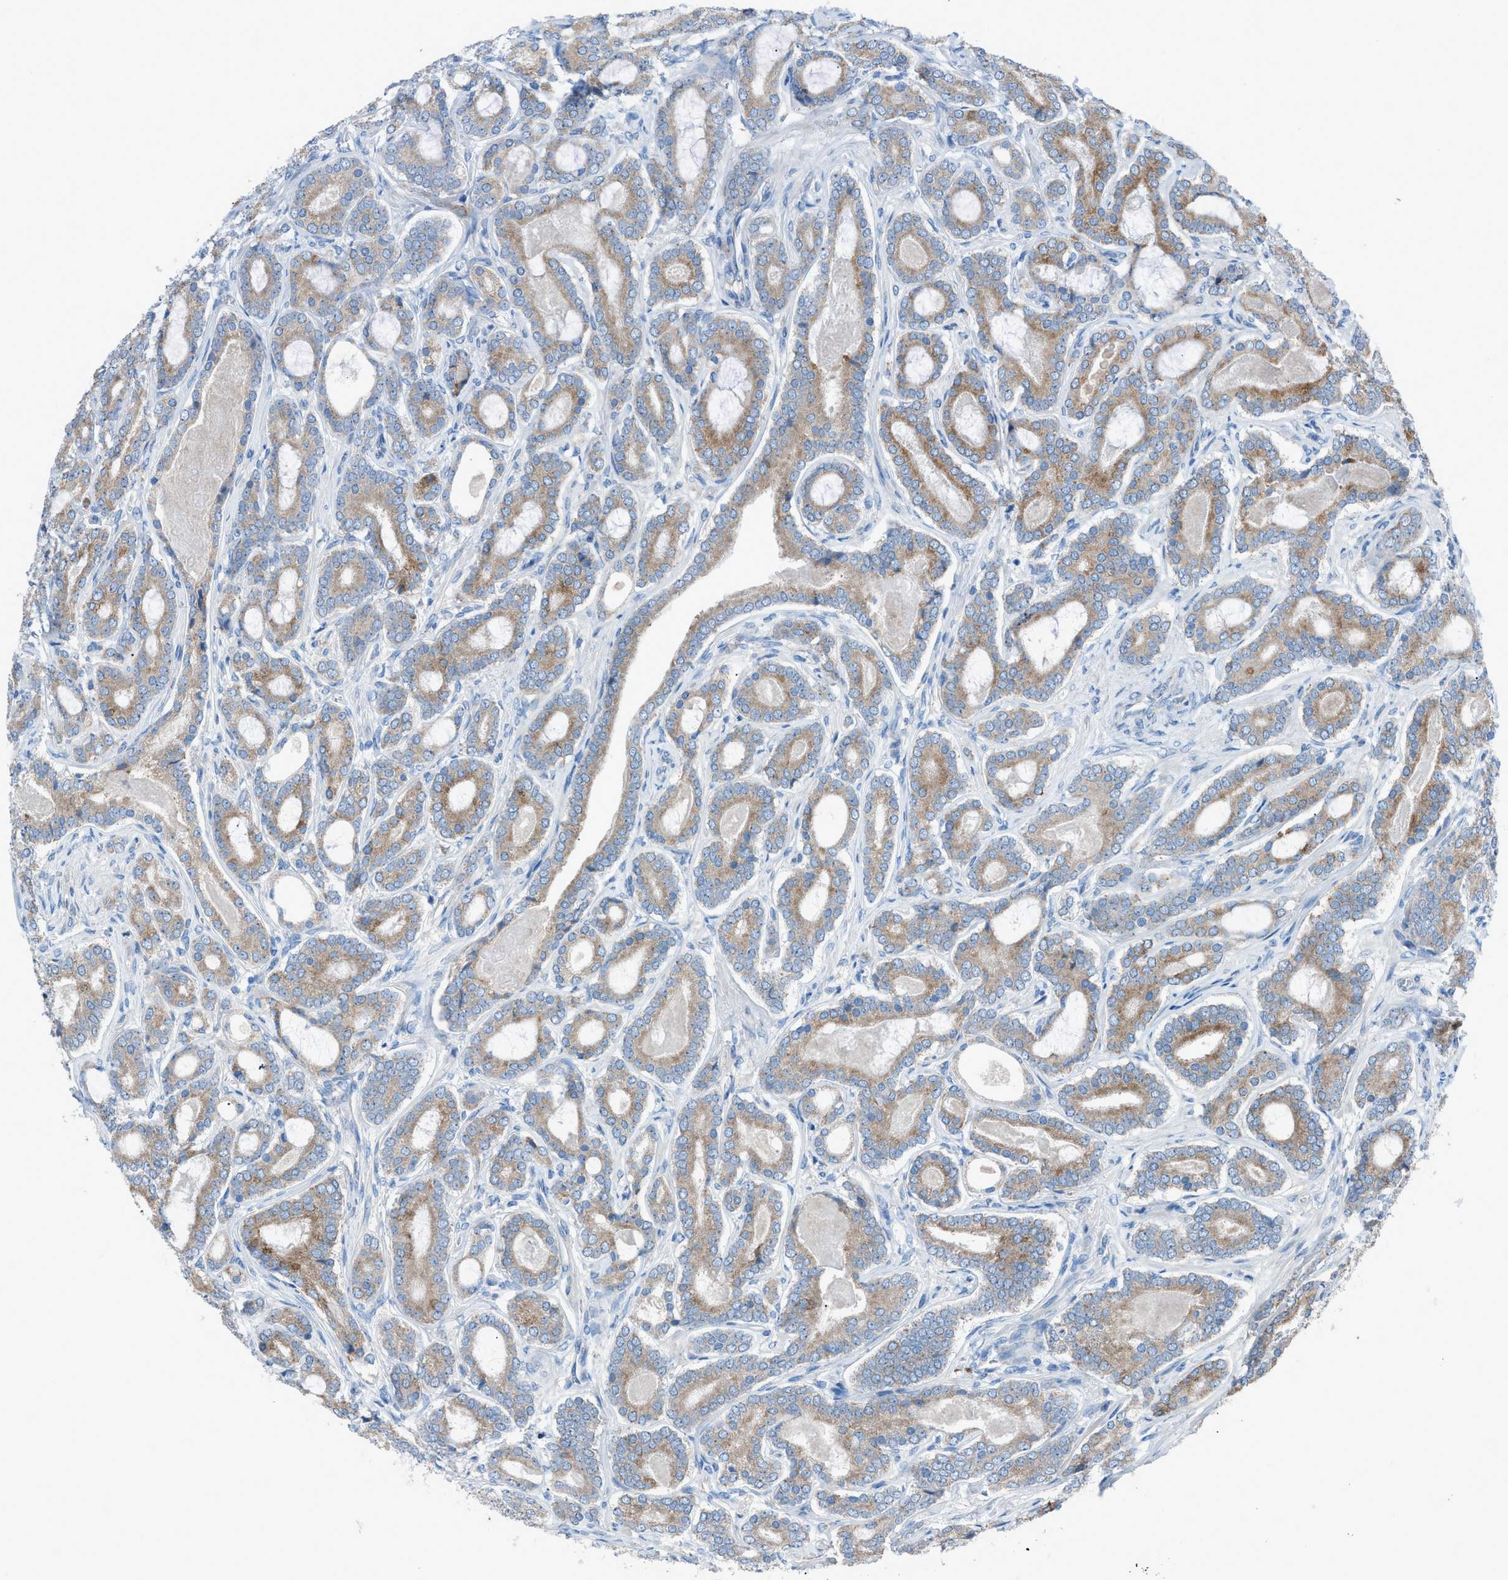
{"staining": {"intensity": "weak", "quantity": ">75%", "location": "cytoplasmic/membranous"}, "tissue": "prostate cancer", "cell_type": "Tumor cells", "image_type": "cancer", "snomed": [{"axis": "morphology", "description": "Adenocarcinoma, High grade"}, {"axis": "topography", "description": "Prostate"}], "caption": "Prostate cancer stained with a brown dye shows weak cytoplasmic/membranous positive expression in about >75% of tumor cells.", "gene": "HEG1", "patient": {"sex": "male", "age": 60}}